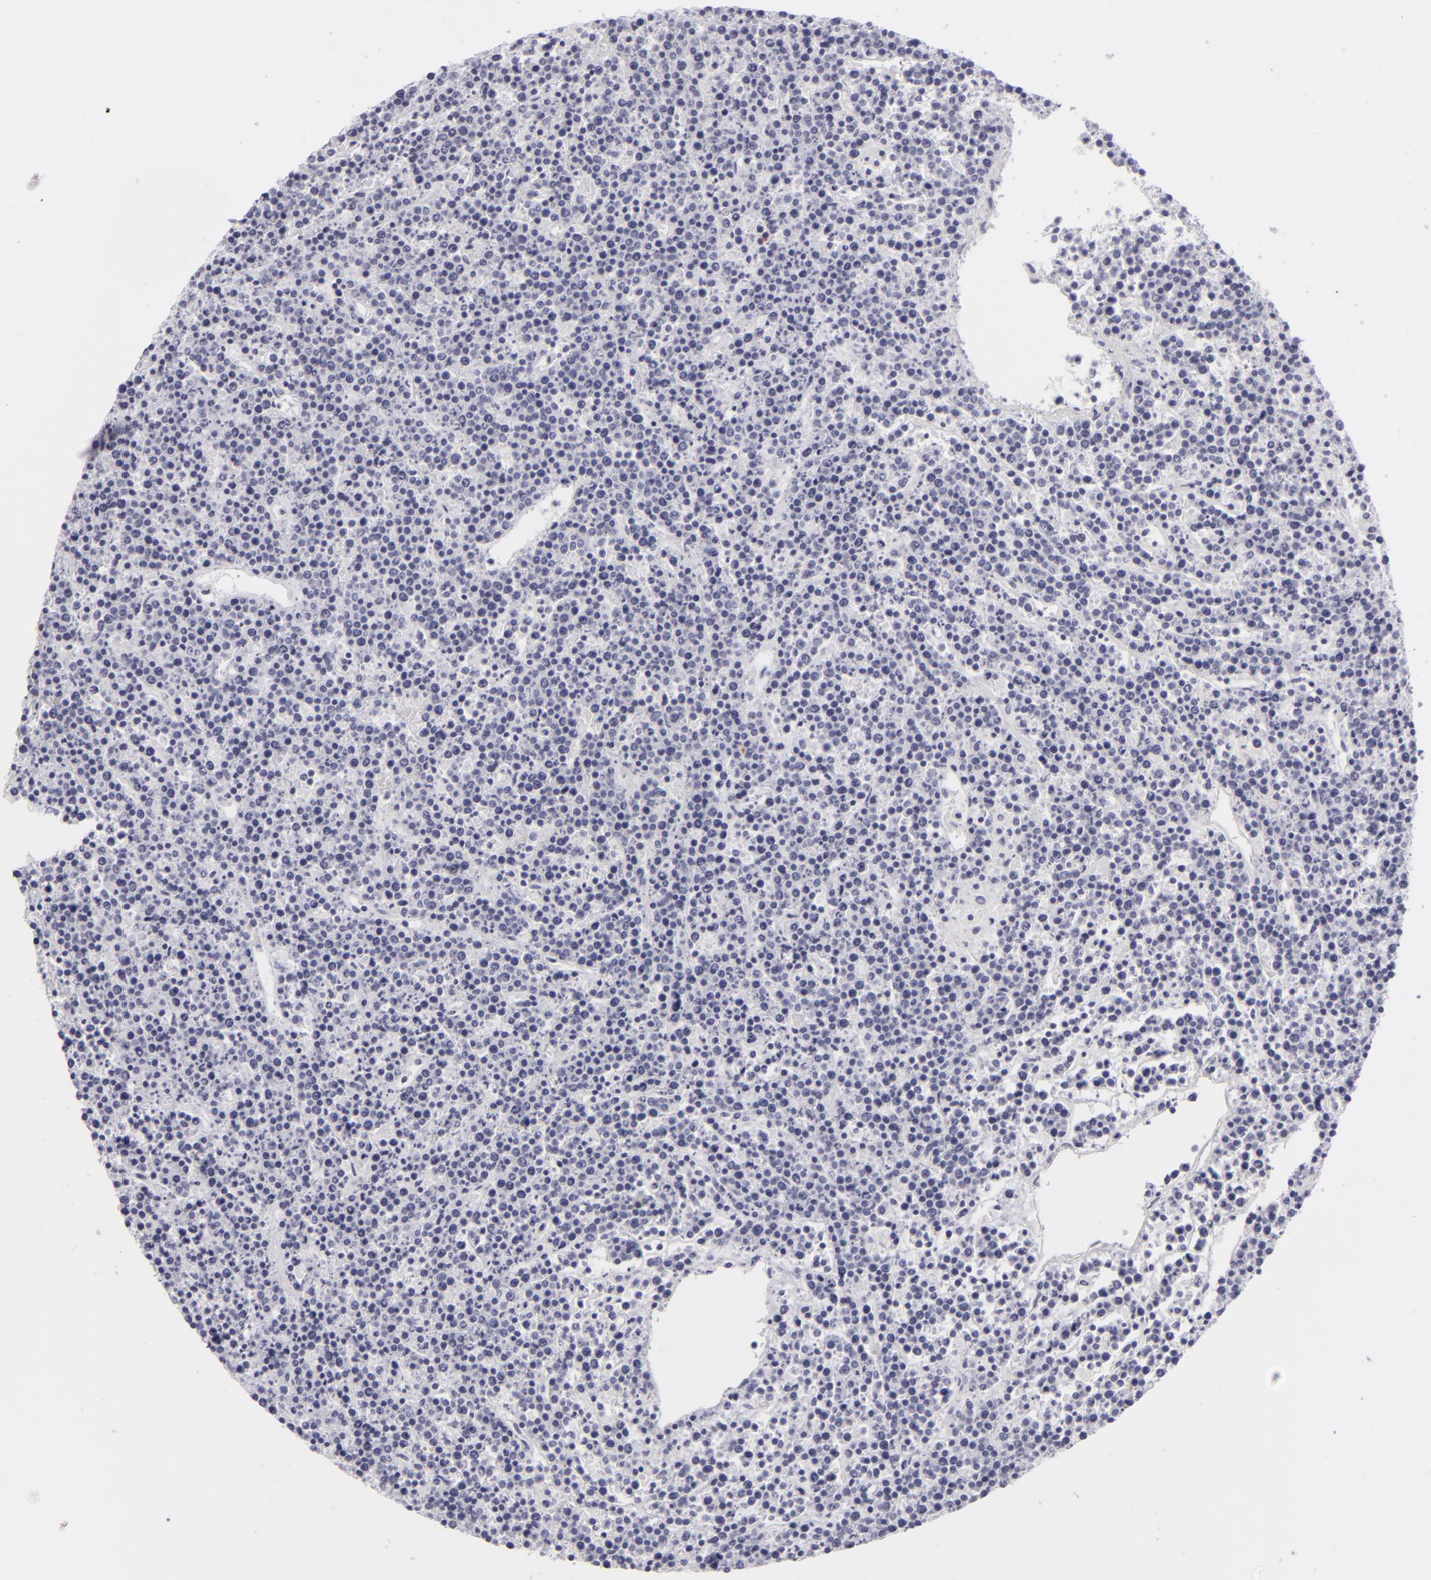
{"staining": {"intensity": "negative", "quantity": "none", "location": "none"}, "tissue": "lymphoma", "cell_type": "Tumor cells", "image_type": "cancer", "snomed": [{"axis": "morphology", "description": "Malignant lymphoma, non-Hodgkin's type, High grade"}, {"axis": "topography", "description": "Ovary"}], "caption": "Immunohistochemical staining of high-grade malignant lymphoma, non-Hodgkin's type demonstrates no significant staining in tumor cells. (Stains: DAB (3,3'-diaminobenzidine) IHC with hematoxylin counter stain, Microscopy: brightfield microscopy at high magnification).", "gene": "DLG4", "patient": {"sex": "female", "age": 56}}